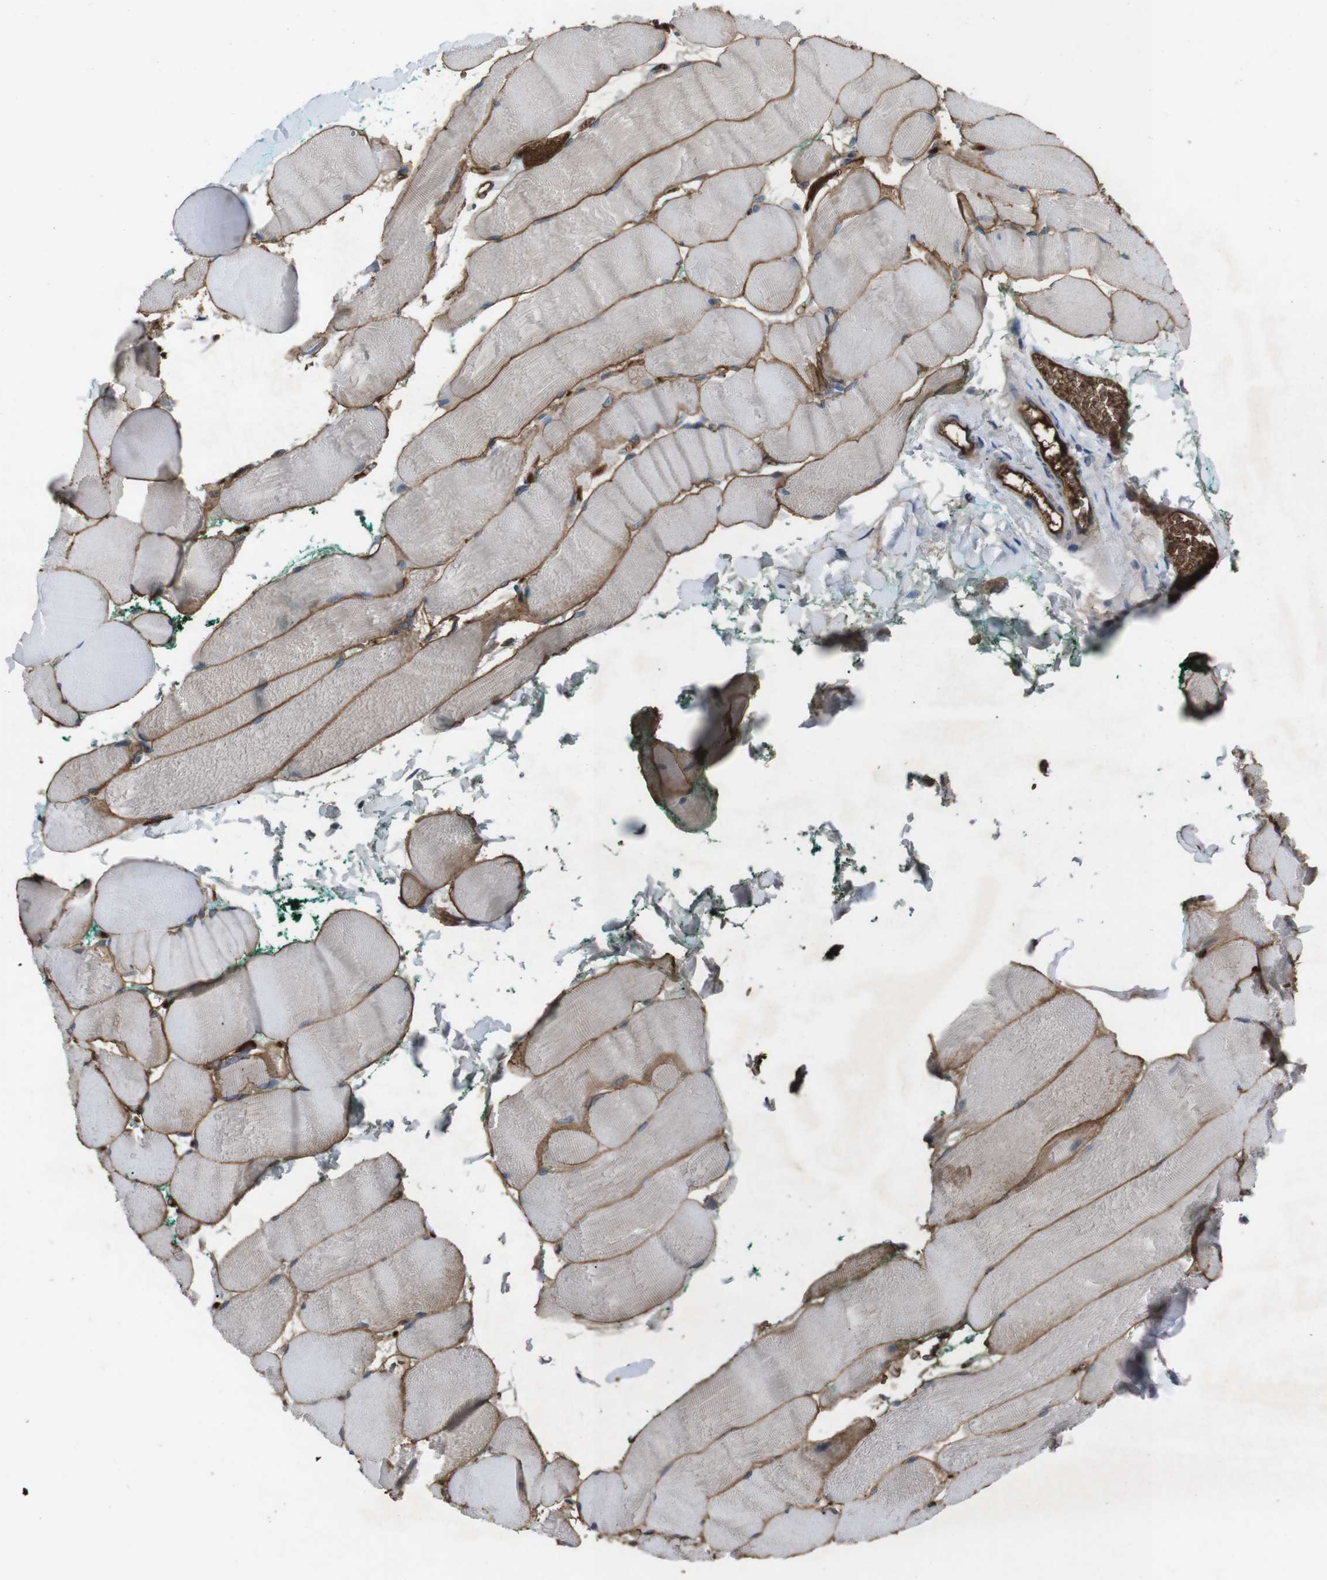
{"staining": {"intensity": "moderate", "quantity": ">75%", "location": "cytoplasmic/membranous"}, "tissue": "skeletal muscle", "cell_type": "Myocytes", "image_type": "normal", "snomed": [{"axis": "morphology", "description": "Normal tissue, NOS"}, {"axis": "morphology", "description": "Squamous cell carcinoma, NOS"}, {"axis": "topography", "description": "Skeletal muscle"}], "caption": "Immunohistochemistry of unremarkable human skeletal muscle demonstrates medium levels of moderate cytoplasmic/membranous positivity in about >75% of myocytes. Nuclei are stained in blue.", "gene": "SPTB", "patient": {"sex": "male", "age": 51}}